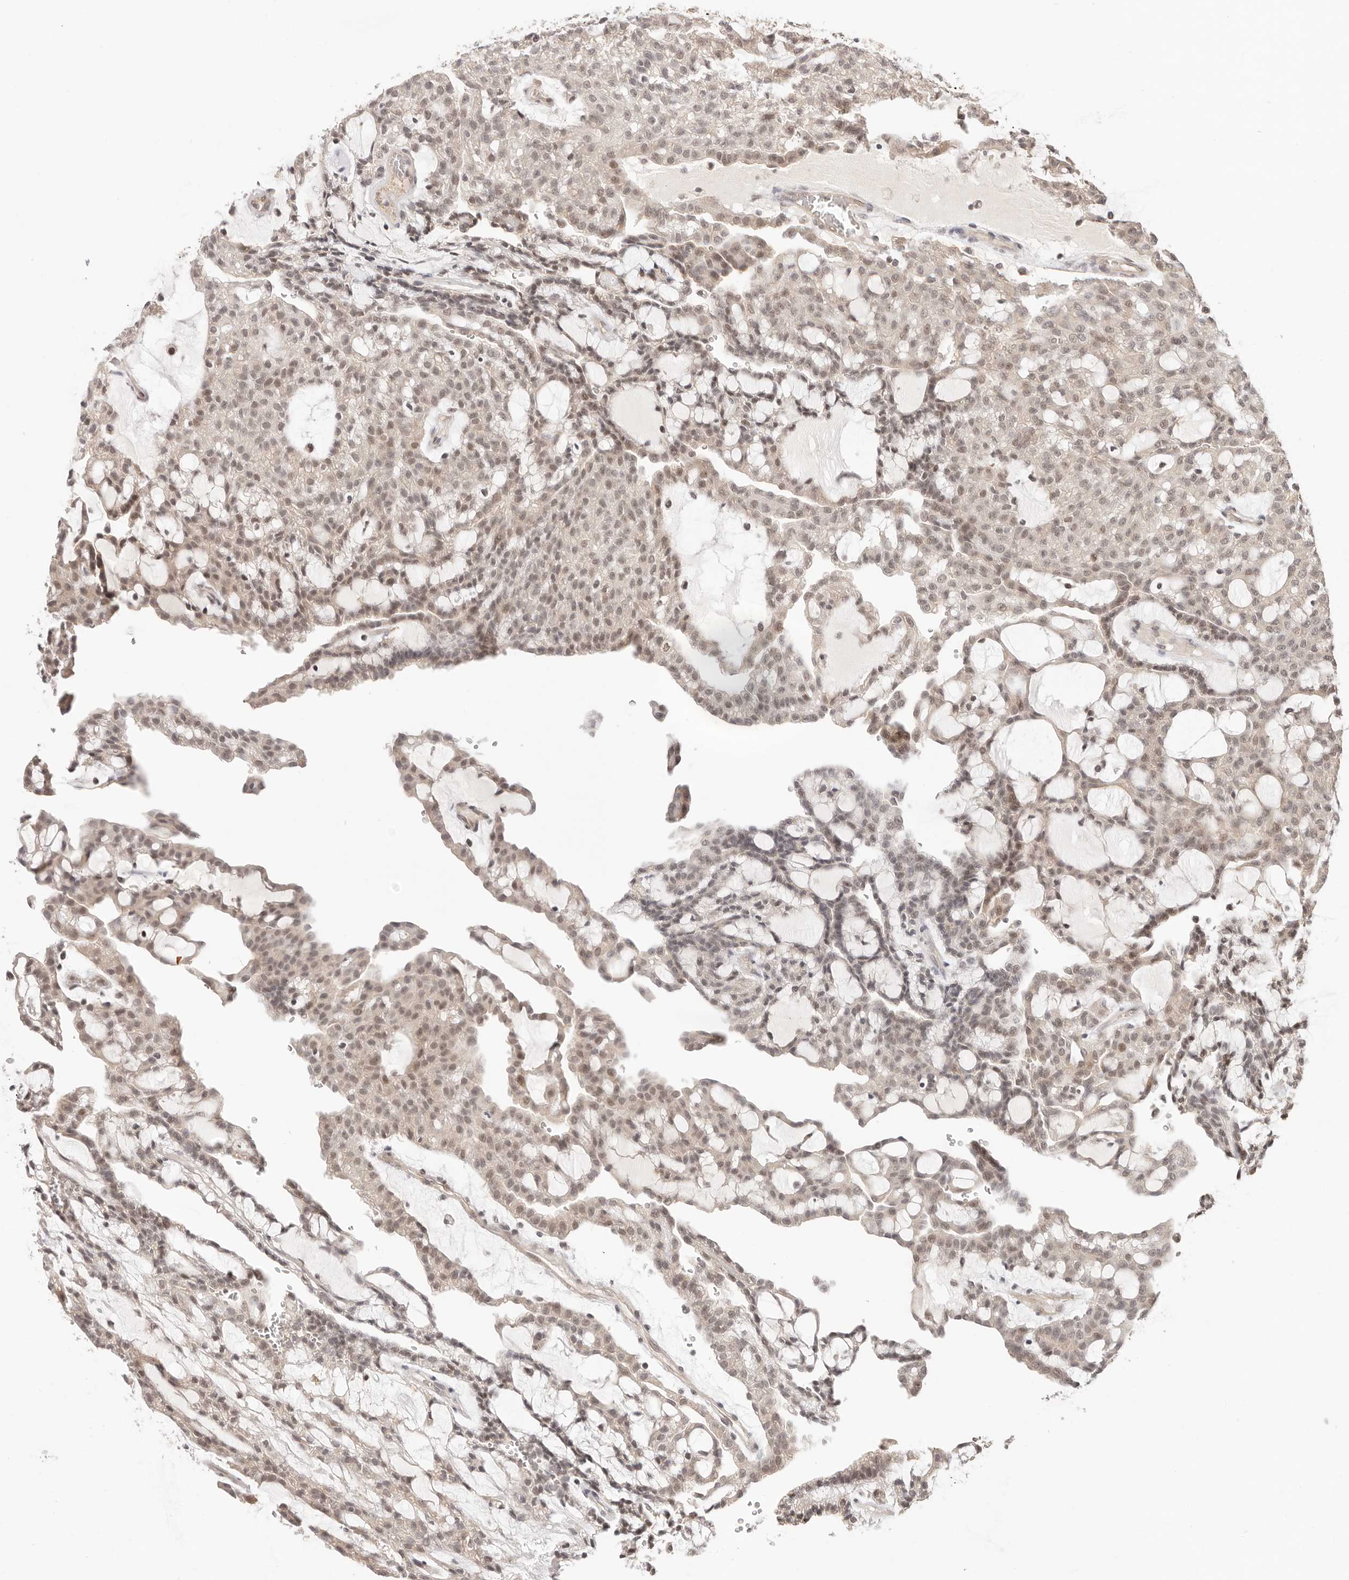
{"staining": {"intensity": "weak", "quantity": ">75%", "location": "nuclear"}, "tissue": "renal cancer", "cell_type": "Tumor cells", "image_type": "cancer", "snomed": [{"axis": "morphology", "description": "Adenocarcinoma, NOS"}, {"axis": "topography", "description": "Kidney"}], "caption": "Human renal cancer (adenocarcinoma) stained with a brown dye exhibits weak nuclear positive staining in about >75% of tumor cells.", "gene": "RFC3", "patient": {"sex": "male", "age": 63}}